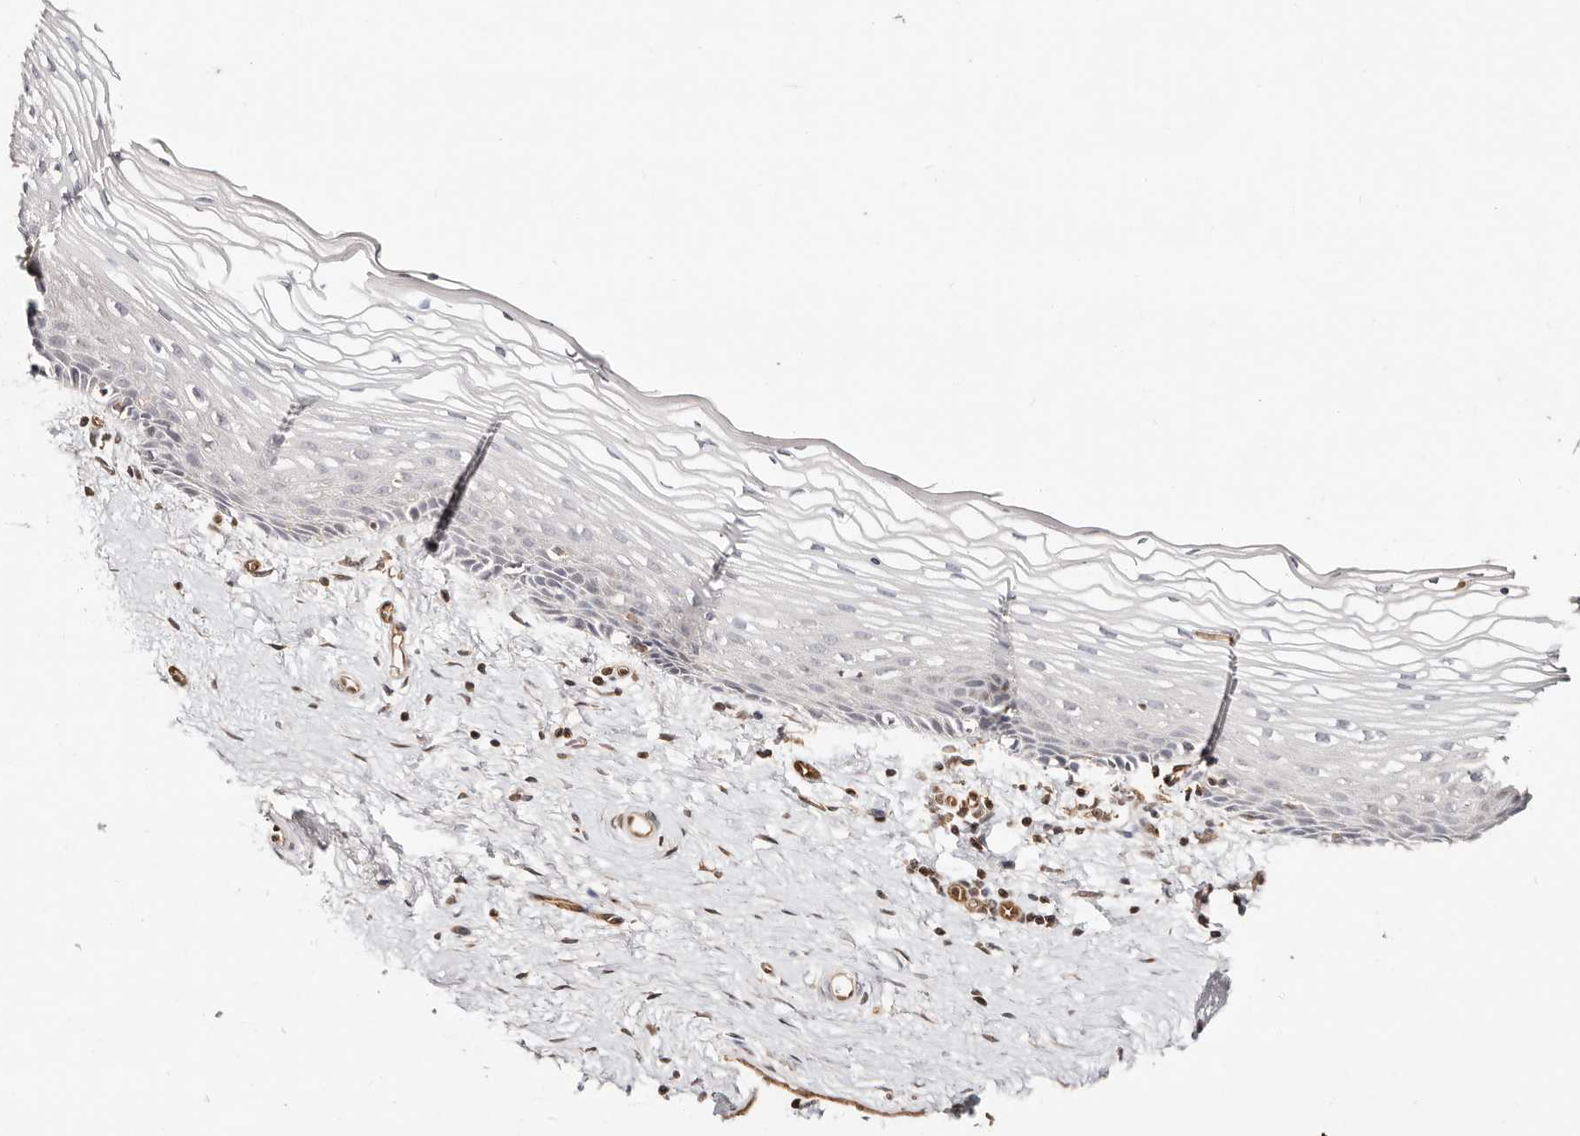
{"staining": {"intensity": "negative", "quantity": "none", "location": "none"}, "tissue": "vagina", "cell_type": "Squamous epithelial cells", "image_type": "normal", "snomed": [{"axis": "morphology", "description": "Normal tissue, NOS"}, {"axis": "topography", "description": "Vagina"}], "caption": "Immunohistochemistry (IHC) of normal vagina reveals no positivity in squamous epithelial cells. (DAB immunohistochemistry, high magnification).", "gene": "STAT5A", "patient": {"sex": "female", "age": 46}}